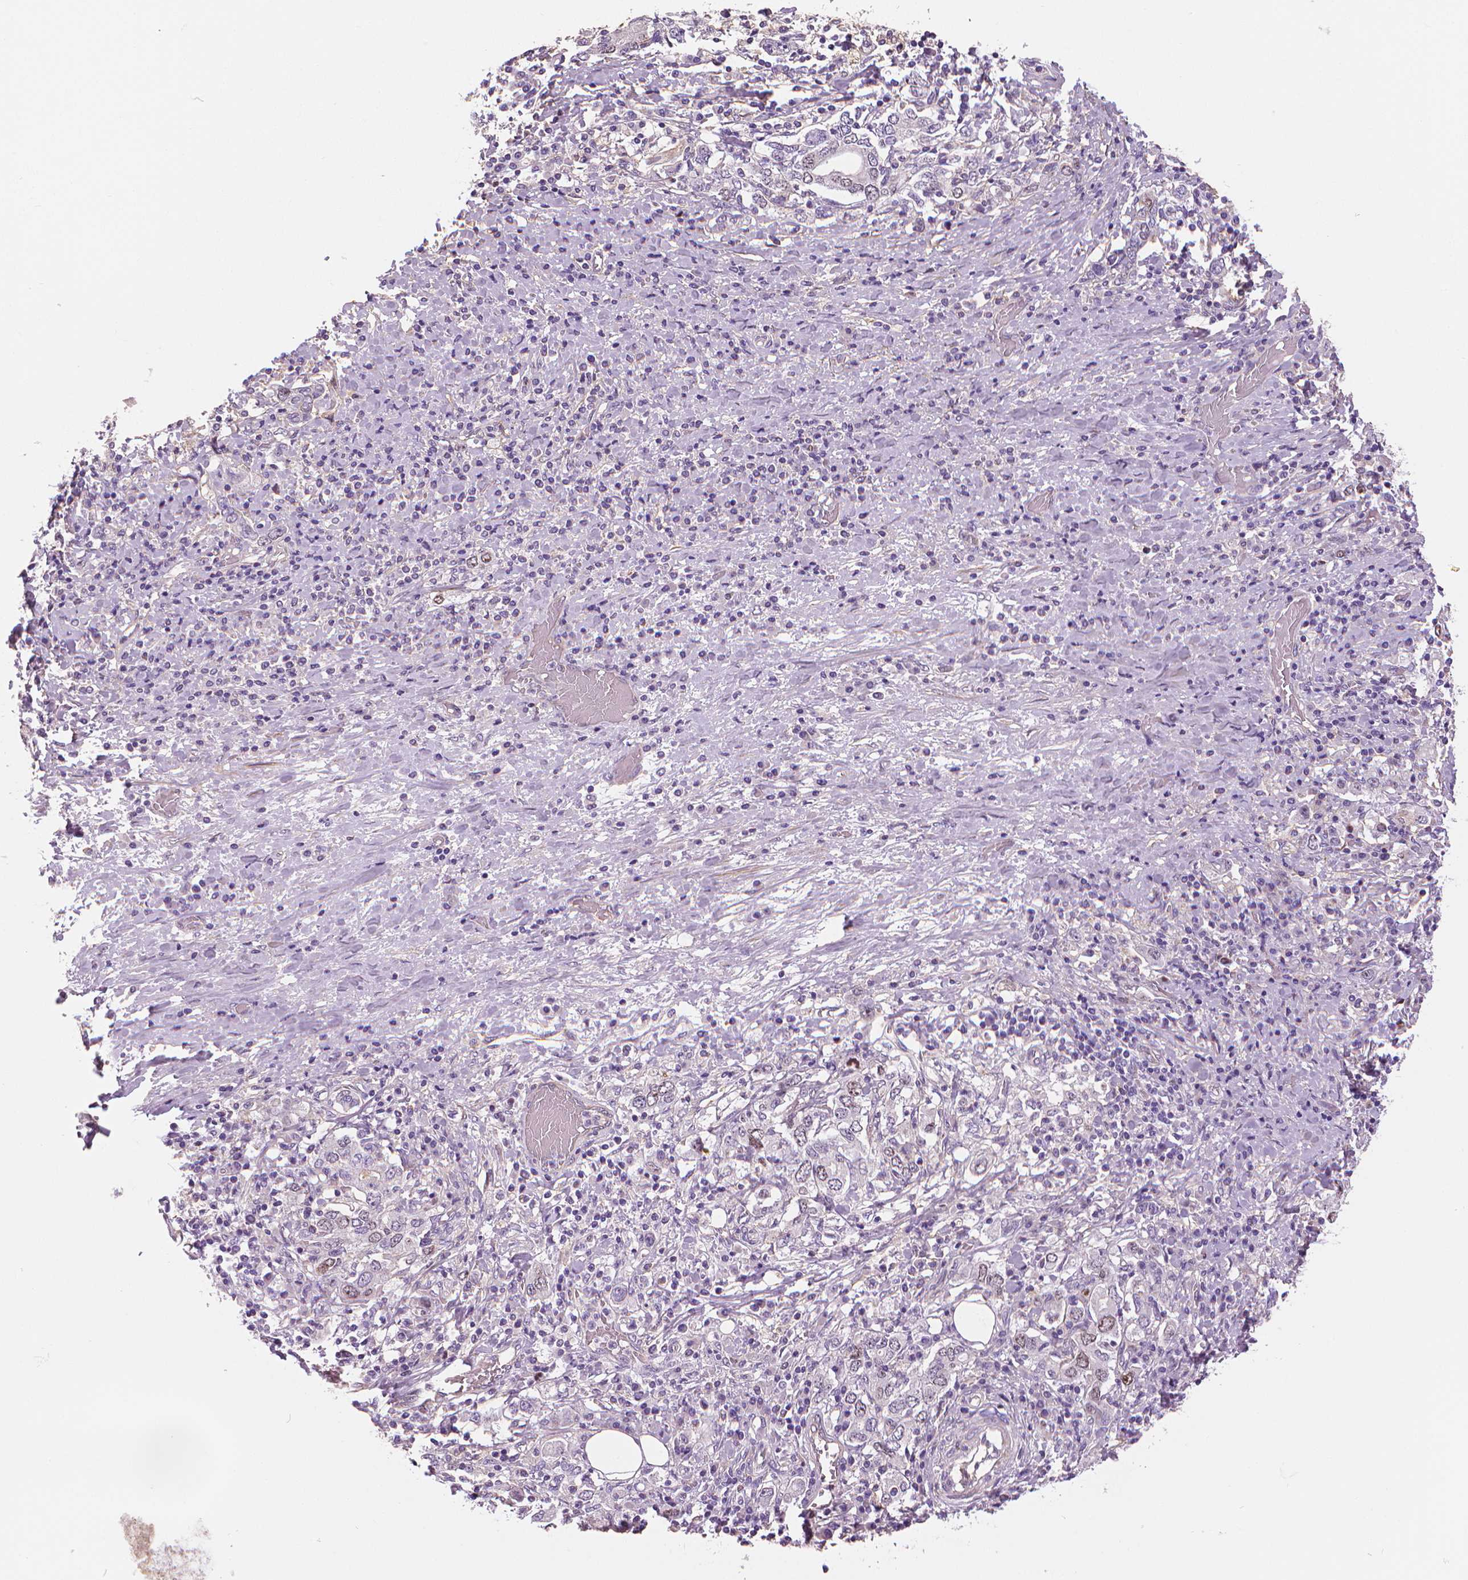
{"staining": {"intensity": "negative", "quantity": "none", "location": "none"}, "tissue": "stomach cancer", "cell_type": "Tumor cells", "image_type": "cancer", "snomed": [{"axis": "morphology", "description": "Adenocarcinoma, NOS"}, {"axis": "topography", "description": "Stomach, upper"}, {"axis": "topography", "description": "Stomach"}], "caption": "Stomach cancer (adenocarcinoma) was stained to show a protein in brown. There is no significant positivity in tumor cells. (Brightfield microscopy of DAB immunohistochemistry (IHC) at high magnification).", "gene": "MKI67", "patient": {"sex": "male", "age": 62}}